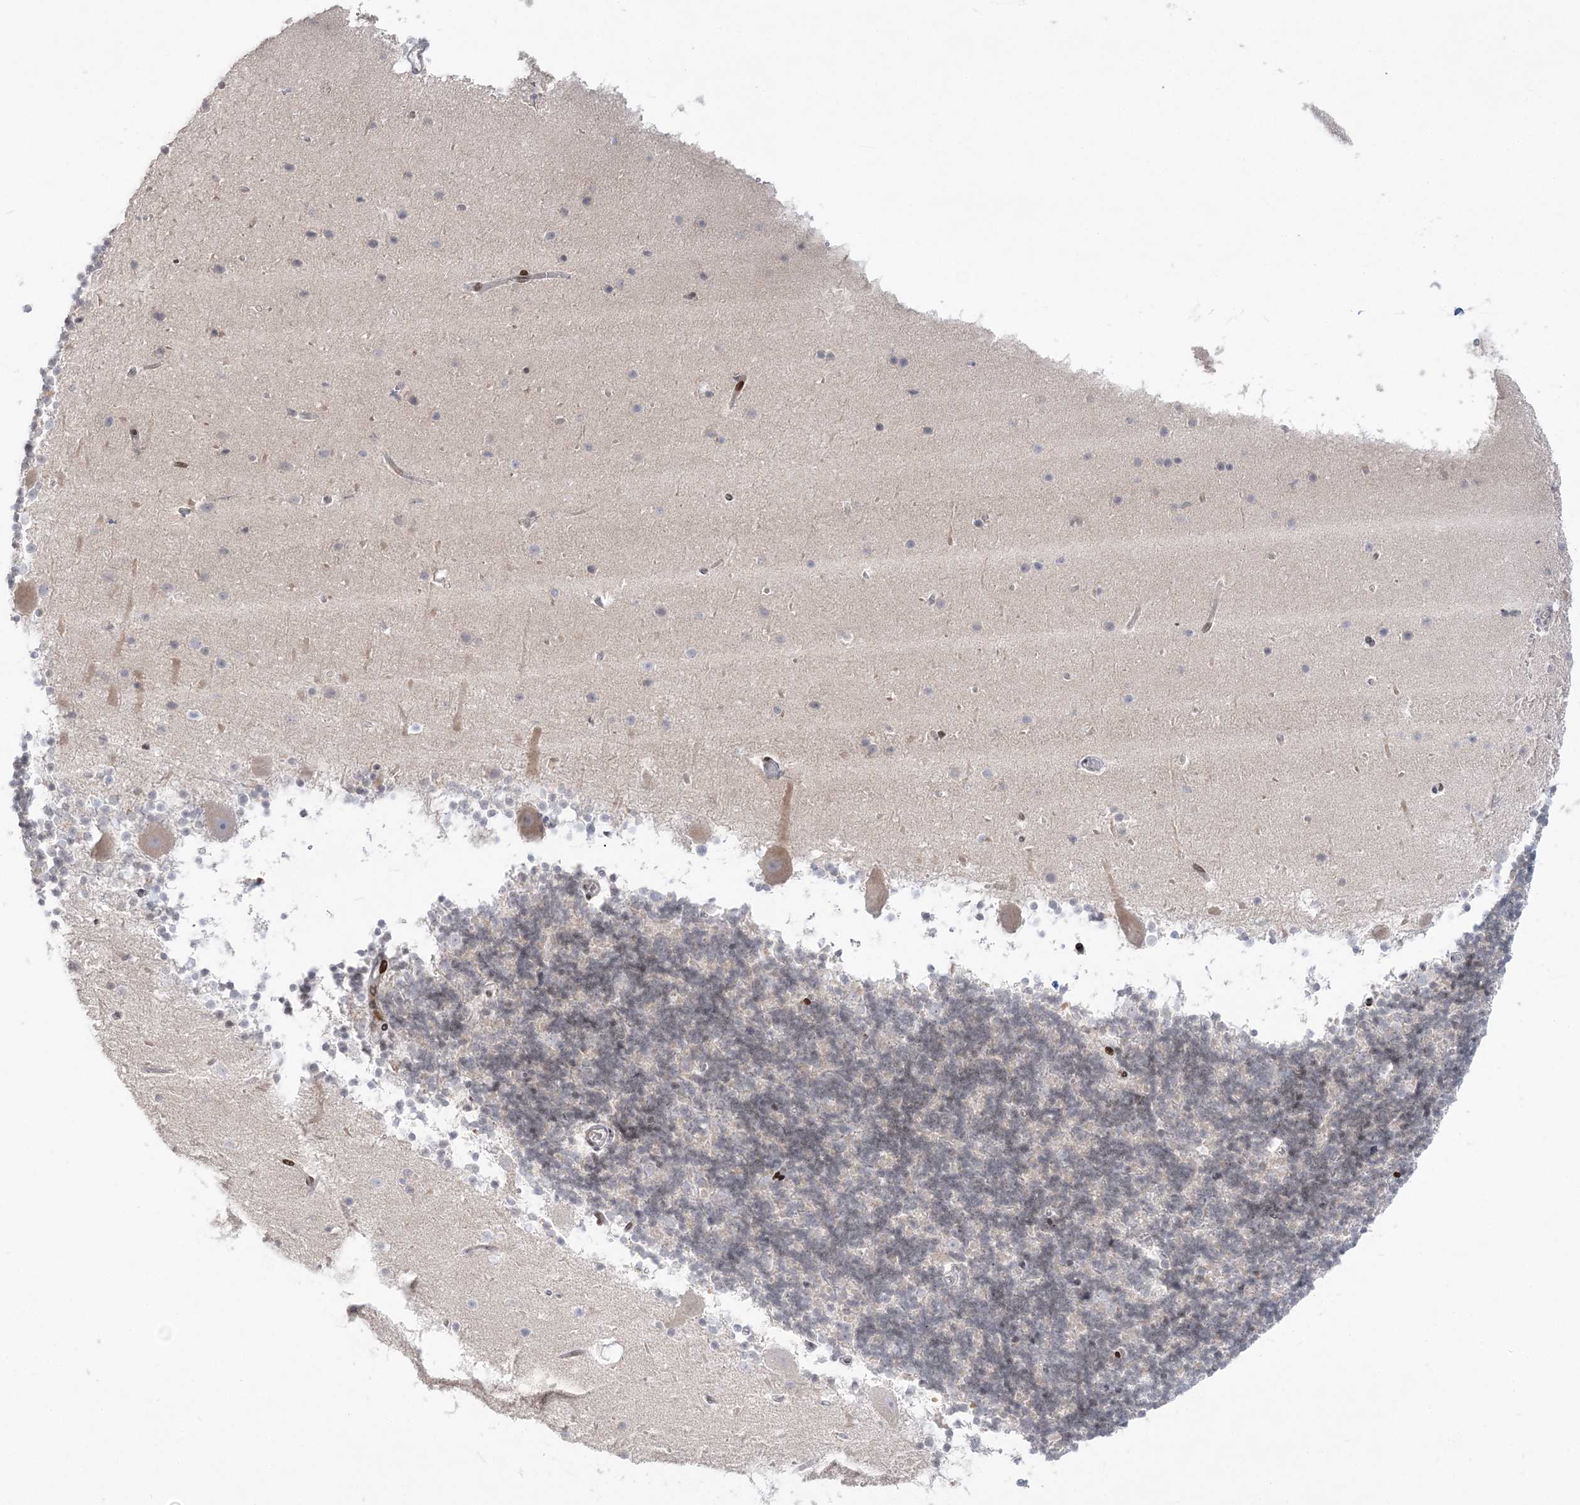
{"staining": {"intensity": "negative", "quantity": "none", "location": "none"}, "tissue": "cerebellum", "cell_type": "Cells in granular layer", "image_type": "normal", "snomed": [{"axis": "morphology", "description": "Normal tissue, NOS"}, {"axis": "topography", "description": "Cerebellum"}], "caption": "An immunohistochemistry (IHC) micrograph of normal cerebellum is shown. There is no staining in cells in granular layer of cerebellum.", "gene": "SH3BP4", "patient": {"sex": "male", "age": 57}}